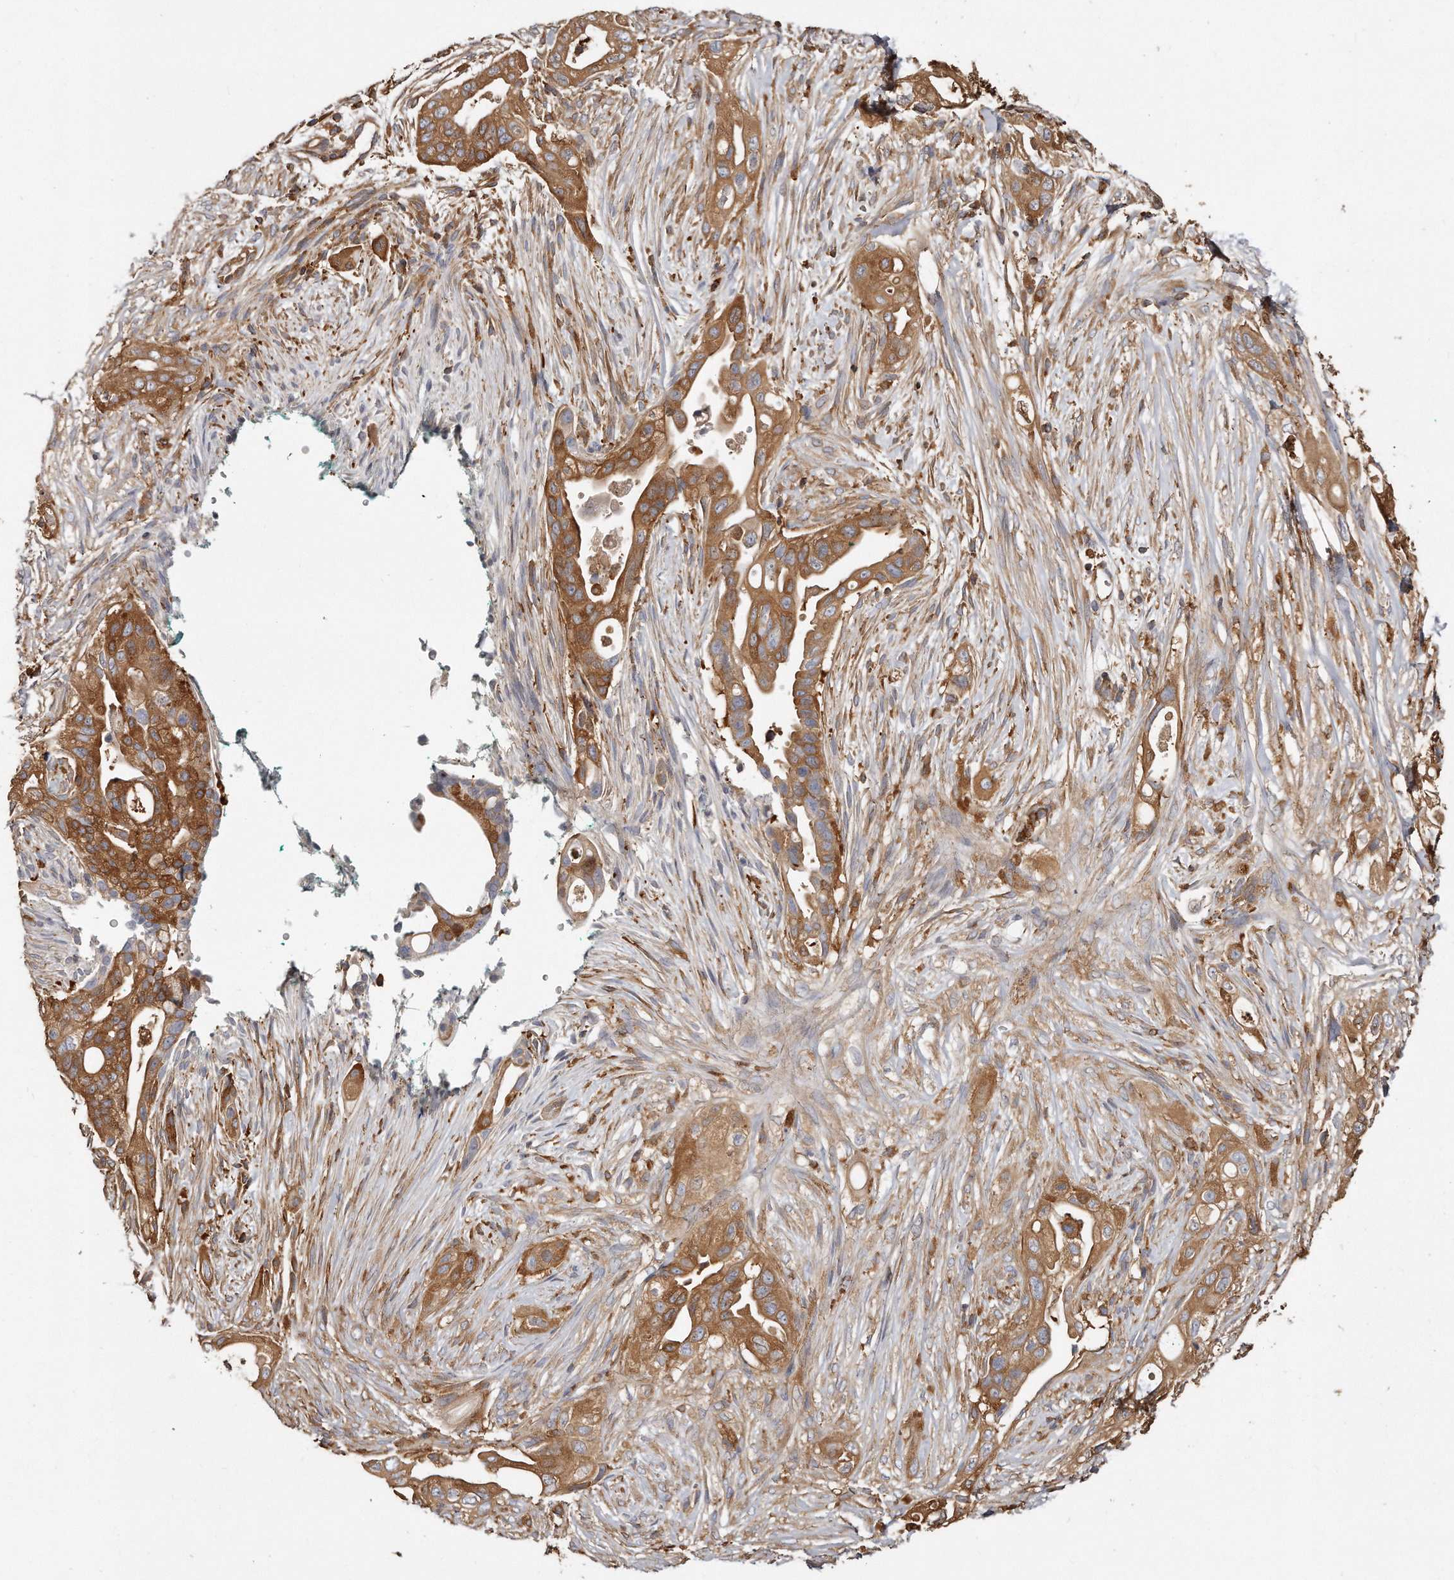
{"staining": {"intensity": "strong", "quantity": ">75%", "location": "cytoplasmic/membranous"}, "tissue": "pancreatic cancer", "cell_type": "Tumor cells", "image_type": "cancer", "snomed": [{"axis": "morphology", "description": "Adenocarcinoma, NOS"}, {"axis": "topography", "description": "Pancreas"}], "caption": "High-power microscopy captured an immunohistochemistry (IHC) photomicrograph of adenocarcinoma (pancreatic), revealing strong cytoplasmic/membranous staining in about >75% of tumor cells. Nuclei are stained in blue.", "gene": "CAP1", "patient": {"sex": "male", "age": 53}}